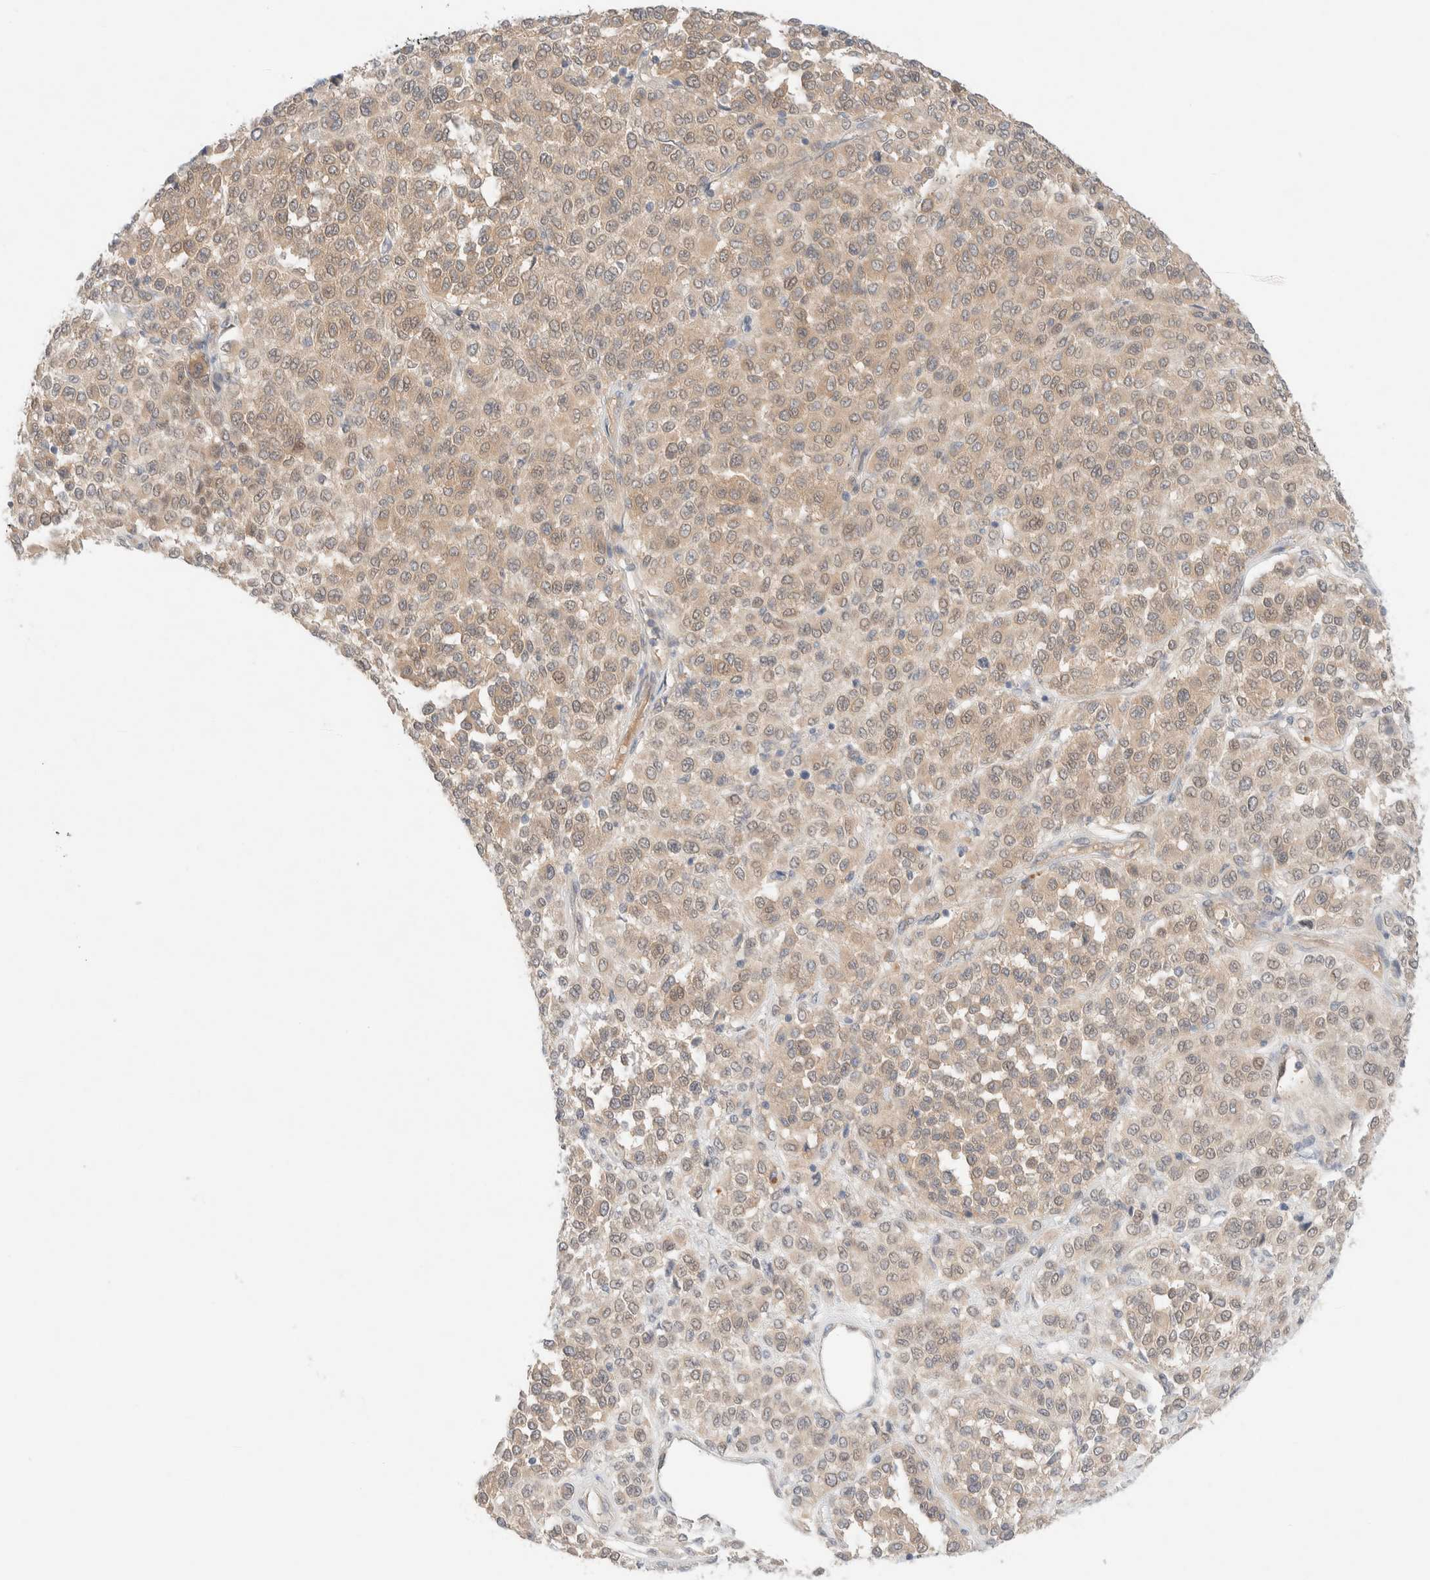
{"staining": {"intensity": "weak", "quantity": ">75%", "location": "cytoplasmic/membranous,nuclear"}, "tissue": "melanoma", "cell_type": "Tumor cells", "image_type": "cancer", "snomed": [{"axis": "morphology", "description": "Malignant melanoma, Metastatic site"}, {"axis": "topography", "description": "Pancreas"}], "caption": "Malignant melanoma (metastatic site) was stained to show a protein in brown. There is low levels of weak cytoplasmic/membranous and nuclear expression in approximately >75% of tumor cells.", "gene": "CHKA", "patient": {"sex": "female", "age": 30}}